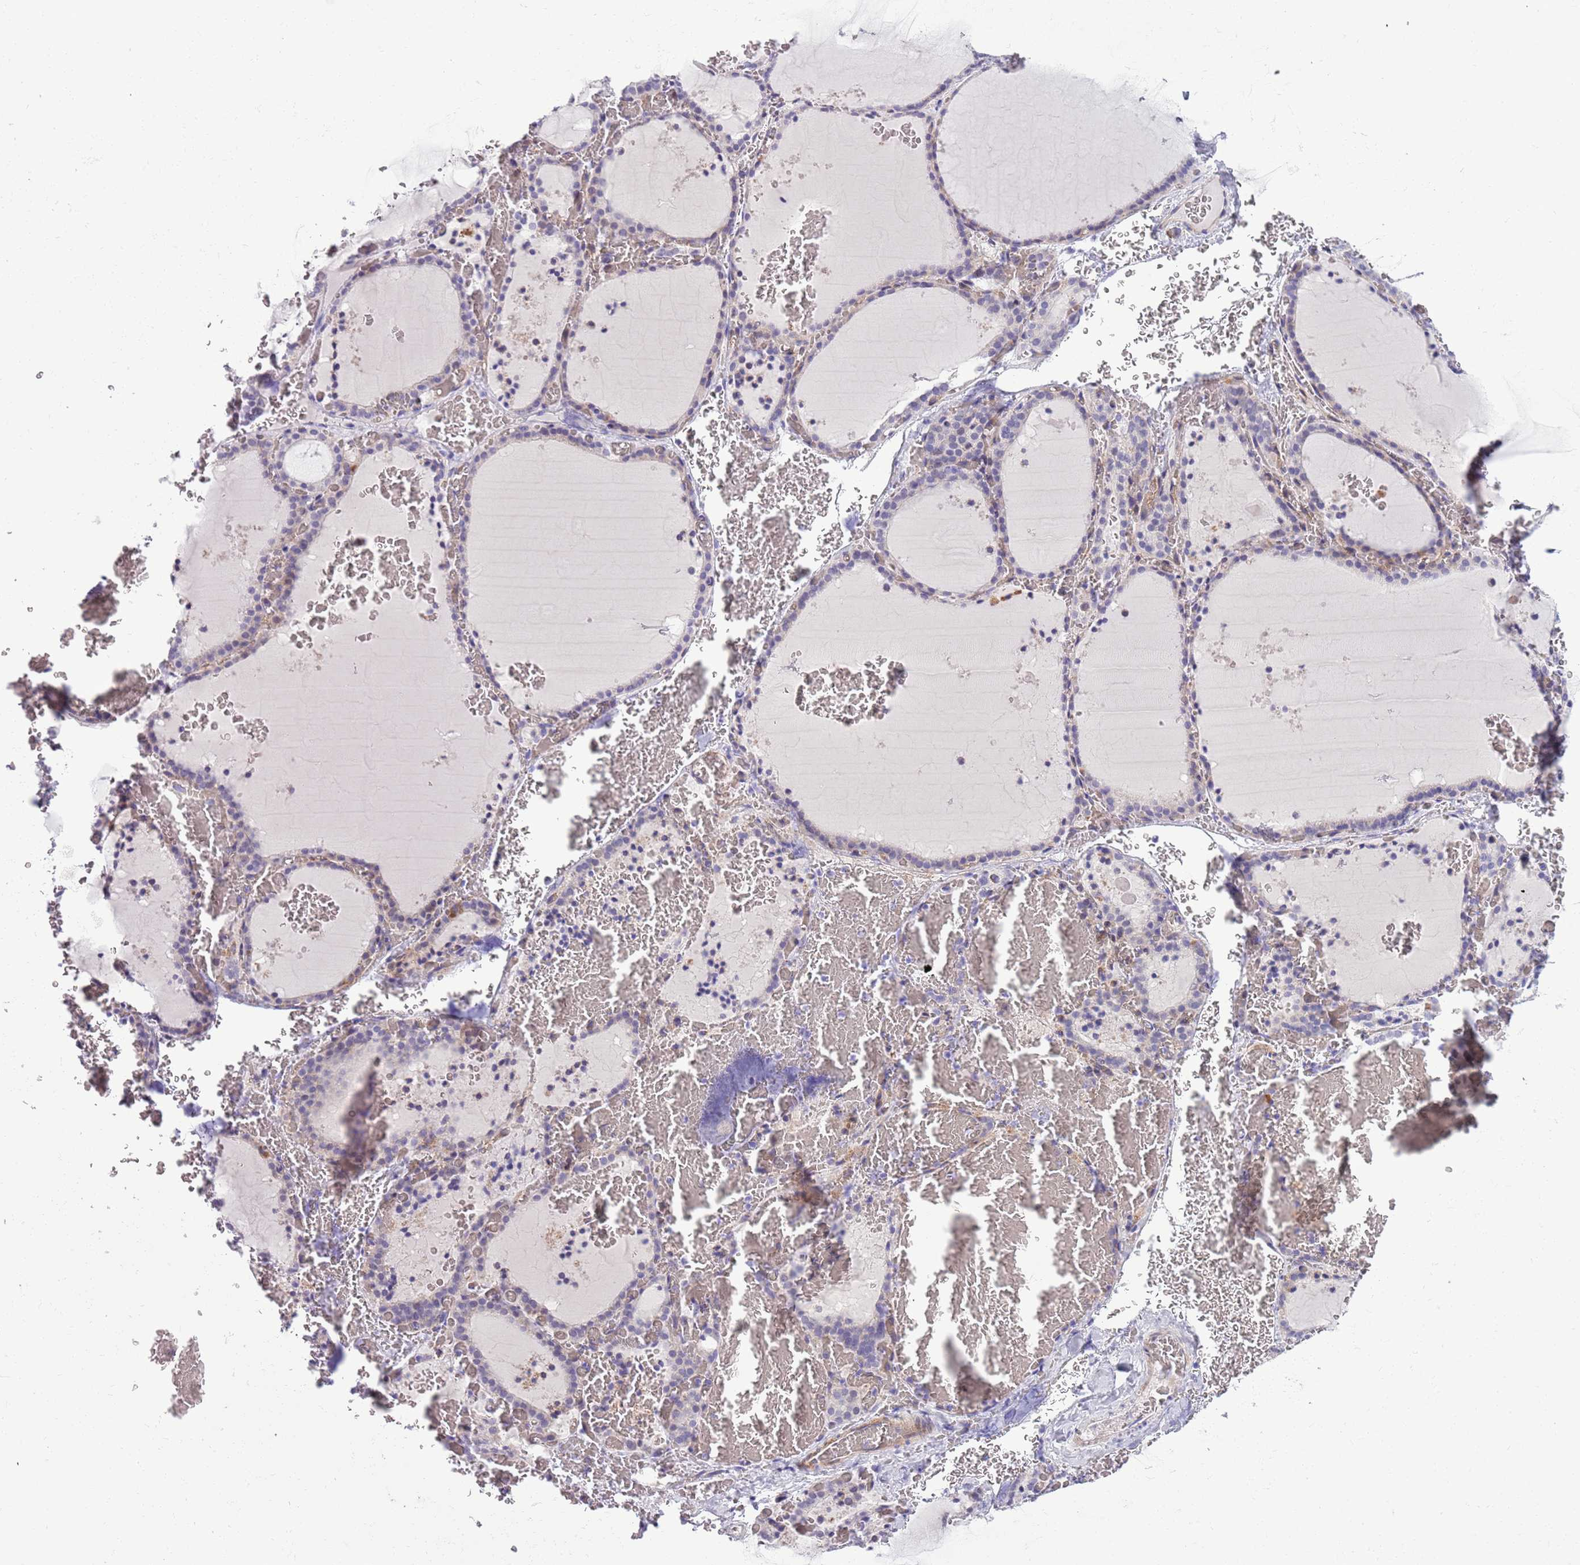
{"staining": {"intensity": "moderate", "quantity": "<25%", "location": "cytoplasmic/membranous"}, "tissue": "thyroid gland", "cell_type": "Glandular cells", "image_type": "normal", "snomed": [{"axis": "morphology", "description": "Normal tissue, NOS"}, {"axis": "topography", "description": "Thyroid gland"}], "caption": "This micrograph exhibits IHC staining of benign thyroid gland, with low moderate cytoplasmic/membranous staining in approximately <25% of glandular cells.", "gene": "MRPL32", "patient": {"sex": "female", "age": 39}}